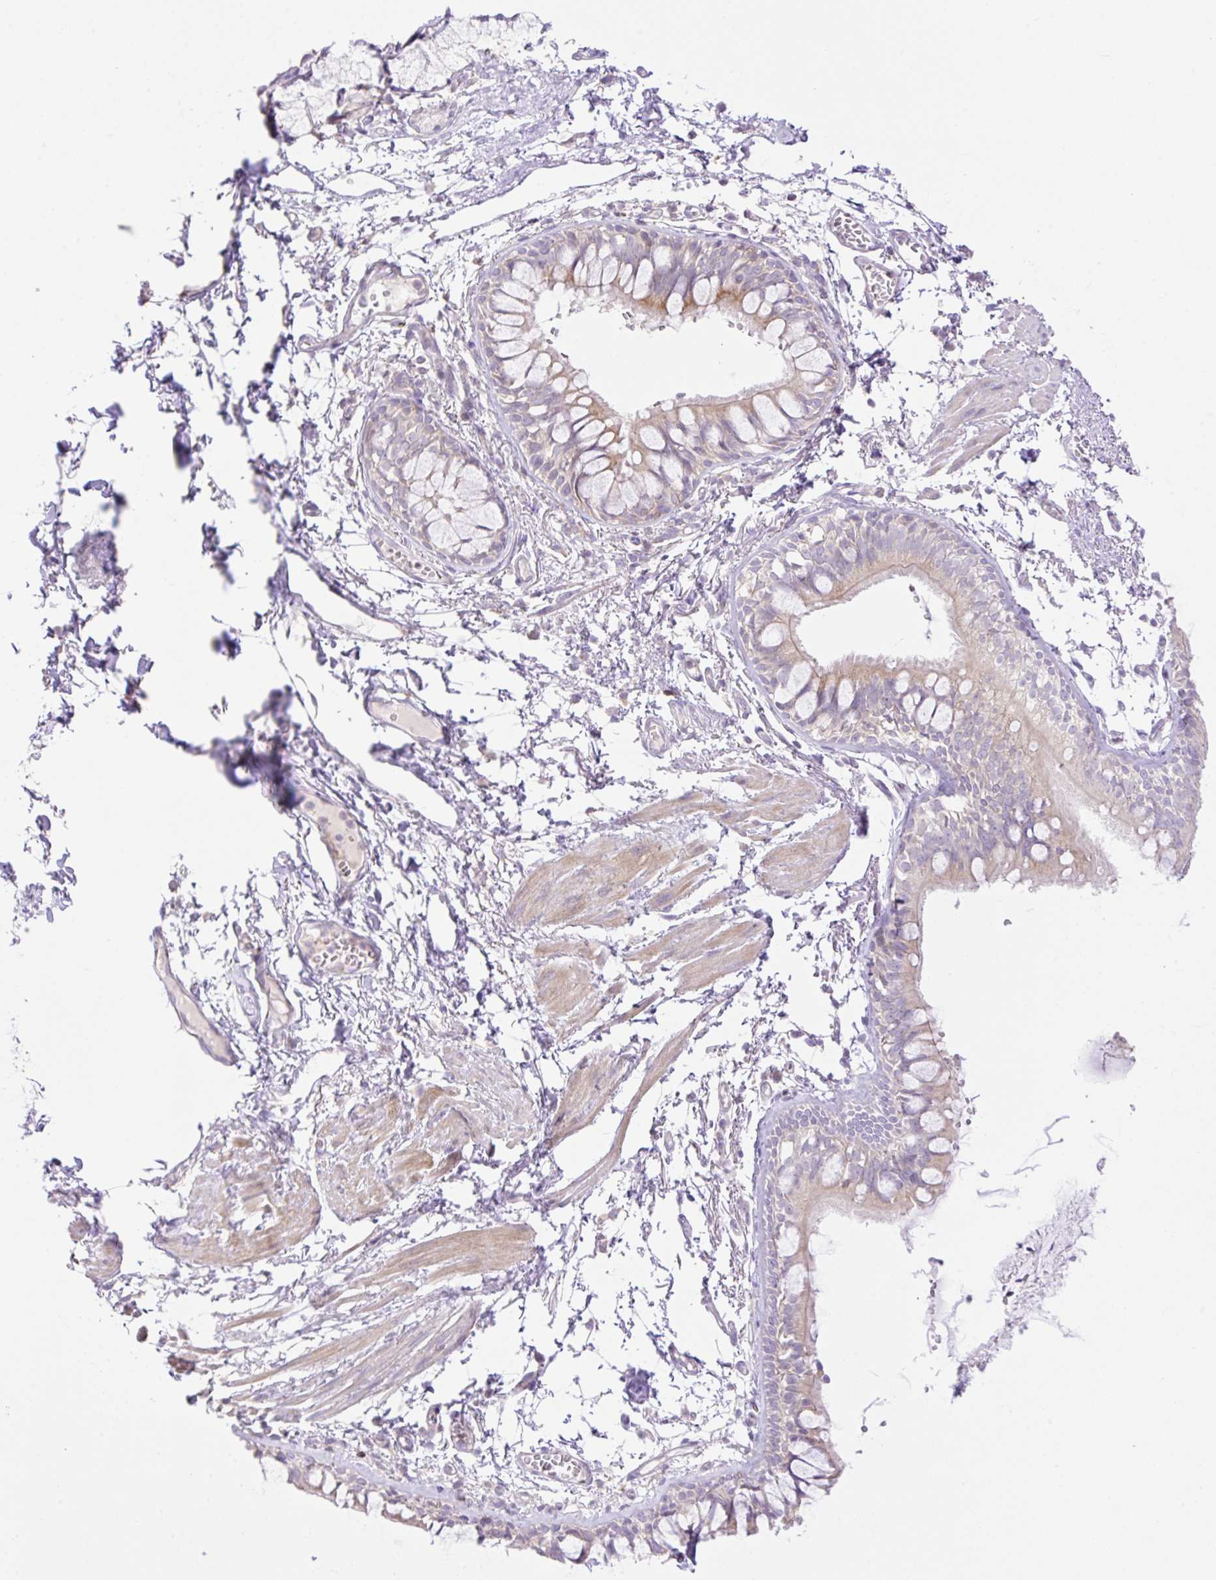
{"staining": {"intensity": "moderate", "quantity": "25%-75%", "location": "cytoplasmic/membranous"}, "tissue": "bronchus", "cell_type": "Respiratory epithelial cells", "image_type": "normal", "snomed": [{"axis": "morphology", "description": "Normal tissue, NOS"}, {"axis": "topography", "description": "Cartilage tissue"}, {"axis": "topography", "description": "Bronchus"}], "caption": "Protein analysis of normal bronchus demonstrates moderate cytoplasmic/membranous expression in about 25%-75% of respiratory epithelial cells.", "gene": "VPS25", "patient": {"sex": "male", "age": 78}}